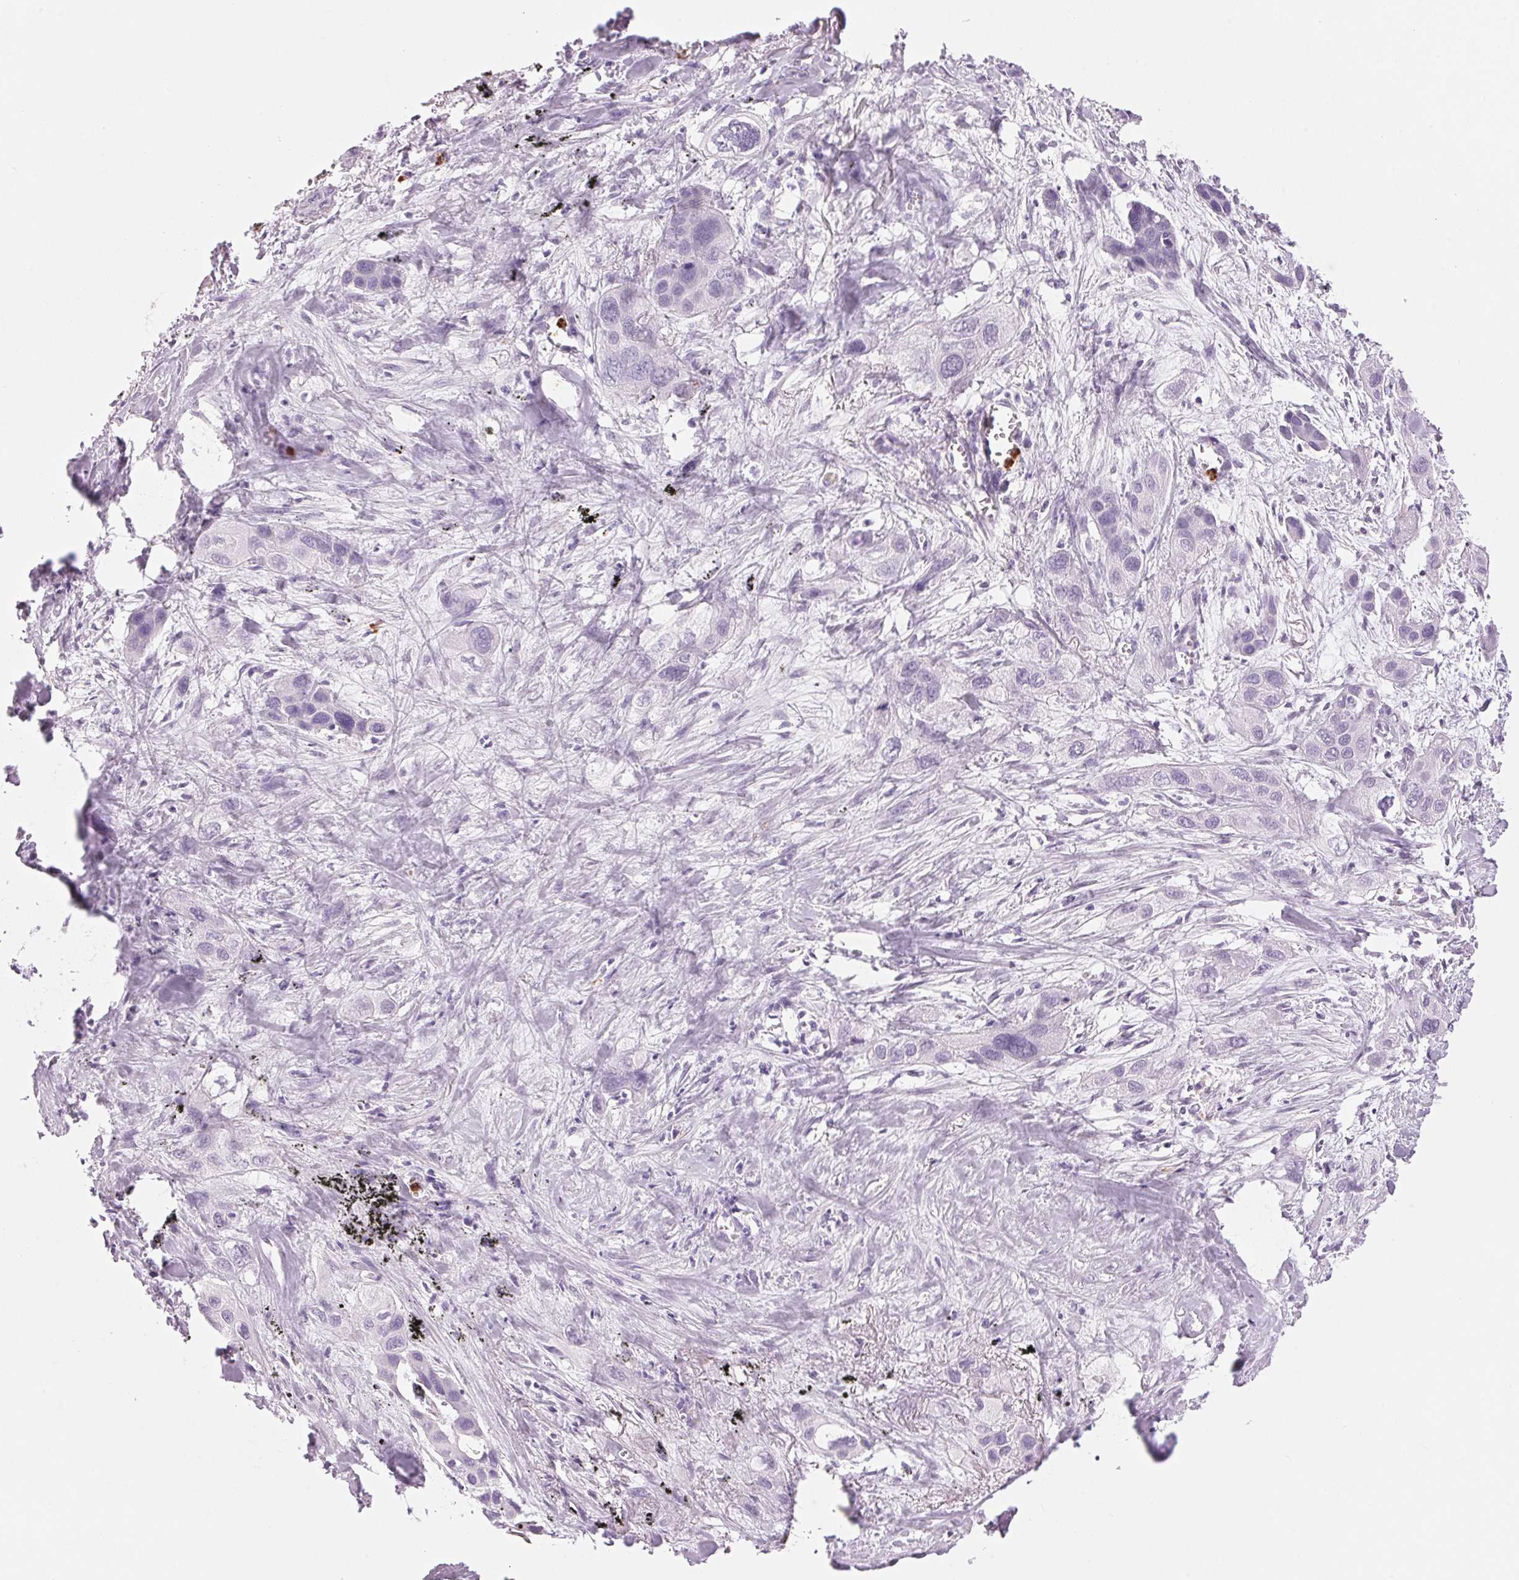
{"staining": {"intensity": "negative", "quantity": "none", "location": "none"}, "tissue": "lung cancer", "cell_type": "Tumor cells", "image_type": "cancer", "snomed": [{"axis": "morphology", "description": "Squamous cell carcinoma, NOS"}, {"axis": "morphology", "description": "Squamous cell carcinoma, metastatic, NOS"}, {"axis": "topography", "description": "Lung"}], "caption": "The immunohistochemistry histopathology image has no significant positivity in tumor cells of lung cancer (squamous cell carcinoma) tissue.", "gene": "KLK7", "patient": {"sex": "male", "age": 59}}